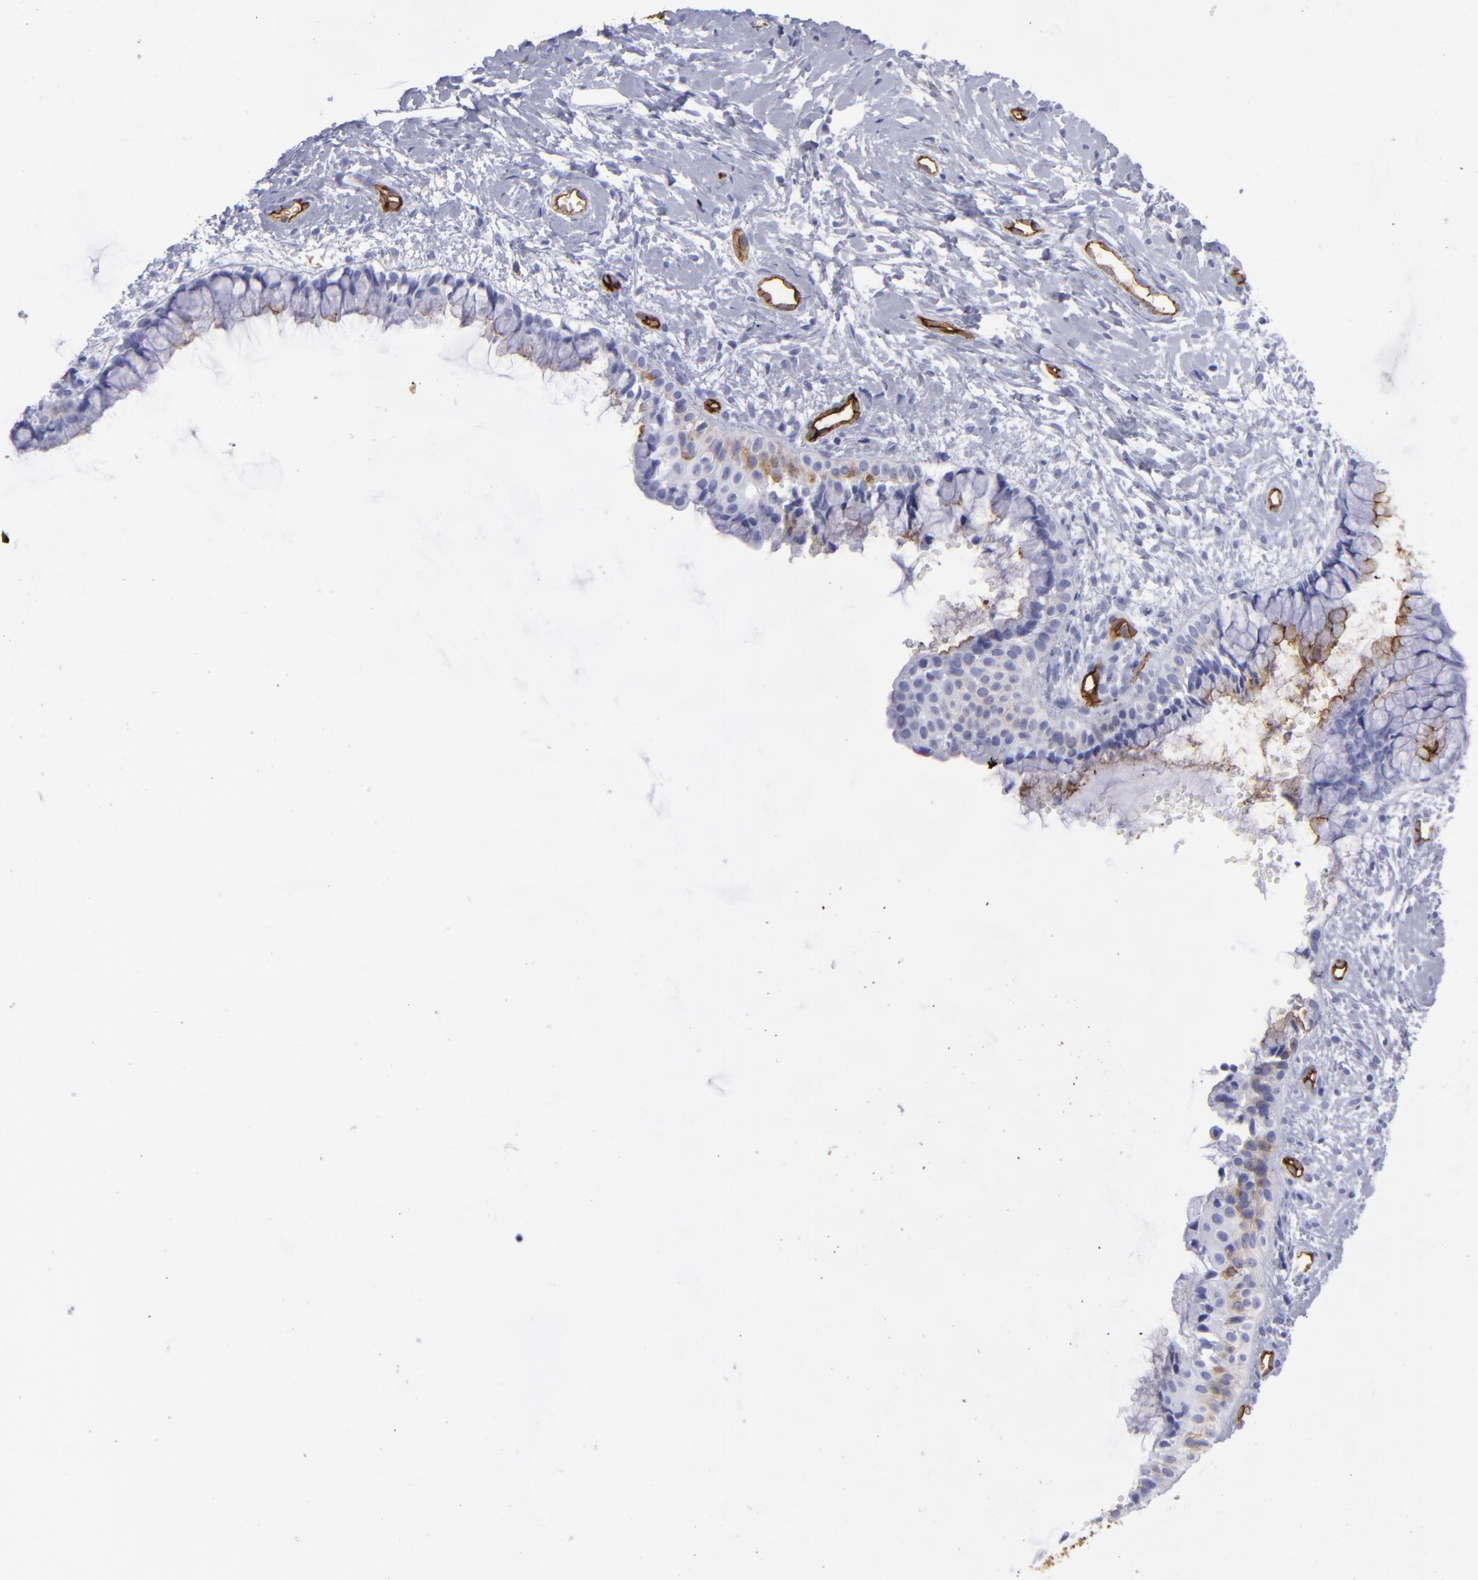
{"staining": {"intensity": "moderate", "quantity": "25%-75%", "location": "cytoplasmic/membranous"}, "tissue": "cervix", "cell_type": "Glandular cells", "image_type": "normal", "snomed": [{"axis": "morphology", "description": "Normal tissue, NOS"}, {"axis": "topography", "description": "Cervix"}], "caption": "Protein expression analysis of unremarkable cervix demonstrates moderate cytoplasmic/membranous positivity in about 25%-75% of glandular cells.", "gene": "ACE", "patient": {"sex": "female", "age": 46}}